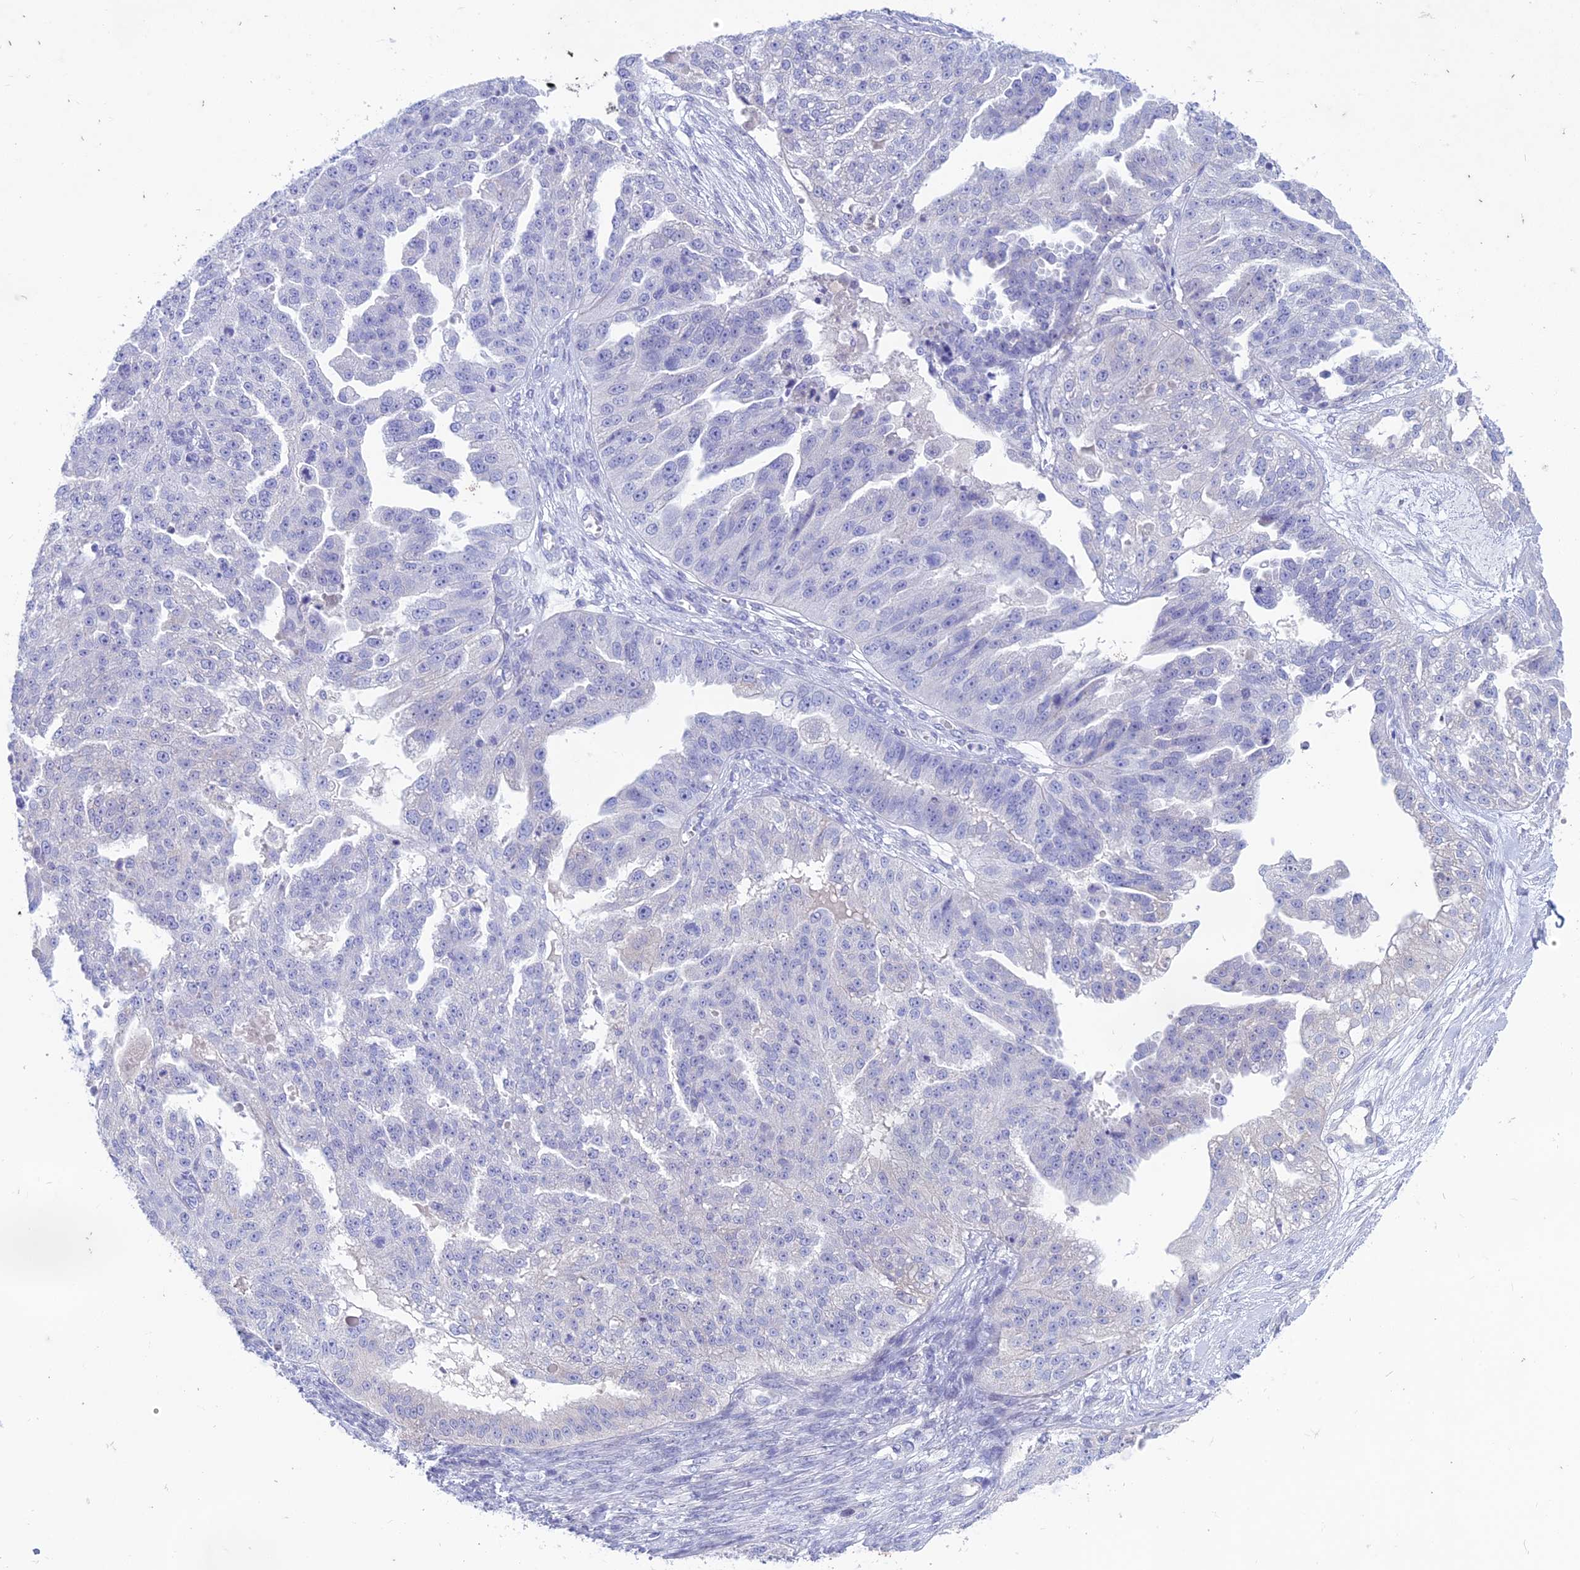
{"staining": {"intensity": "negative", "quantity": "none", "location": "none"}, "tissue": "ovarian cancer", "cell_type": "Tumor cells", "image_type": "cancer", "snomed": [{"axis": "morphology", "description": "Cystadenocarcinoma, serous, NOS"}, {"axis": "topography", "description": "Ovary"}], "caption": "Tumor cells are negative for brown protein staining in ovarian cancer (serous cystadenocarcinoma). The staining is performed using DAB (3,3'-diaminobenzidine) brown chromogen with nuclei counter-stained in using hematoxylin.", "gene": "BTBD19", "patient": {"sex": "female", "age": 58}}